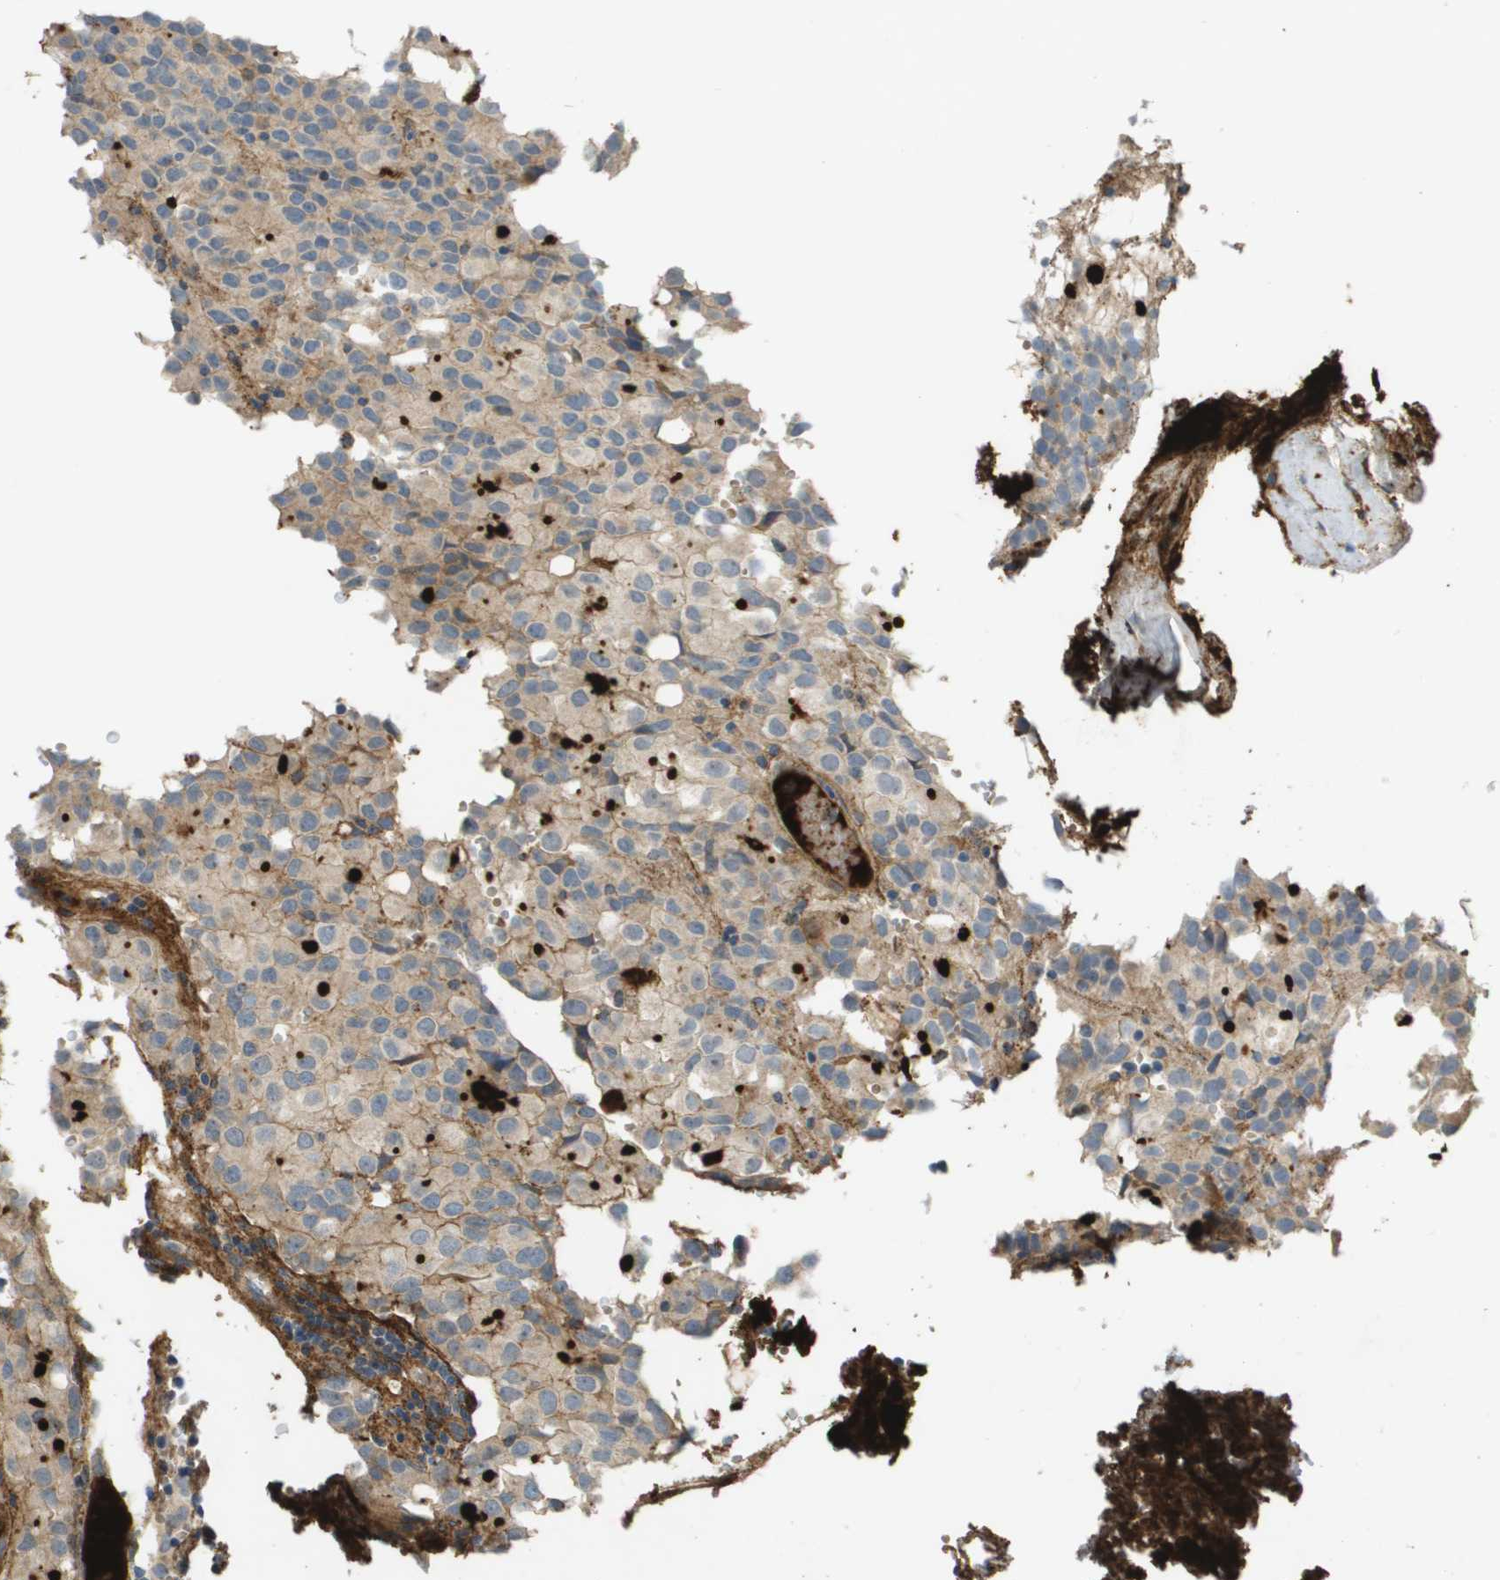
{"staining": {"intensity": "weak", "quantity": "<25%", "location": "cytoplasmic/membranous"}, "tissue": "glioma", "cell_type": "Tumor cells", "image_type": "cancer", "snomed": [{"axis": "morphology", "description": "Glioma, malignant, High grade"}, {"axis": "topography", "description": "Brain"}], "caption": "Immunohistochemistry photomicrograph of neoplastic tissue: human glioma stained with DAB demonstrates no significant protein positivity in tumor cells.", "gene": "VTN", "patient": {"sex": "male", "age": 32}}